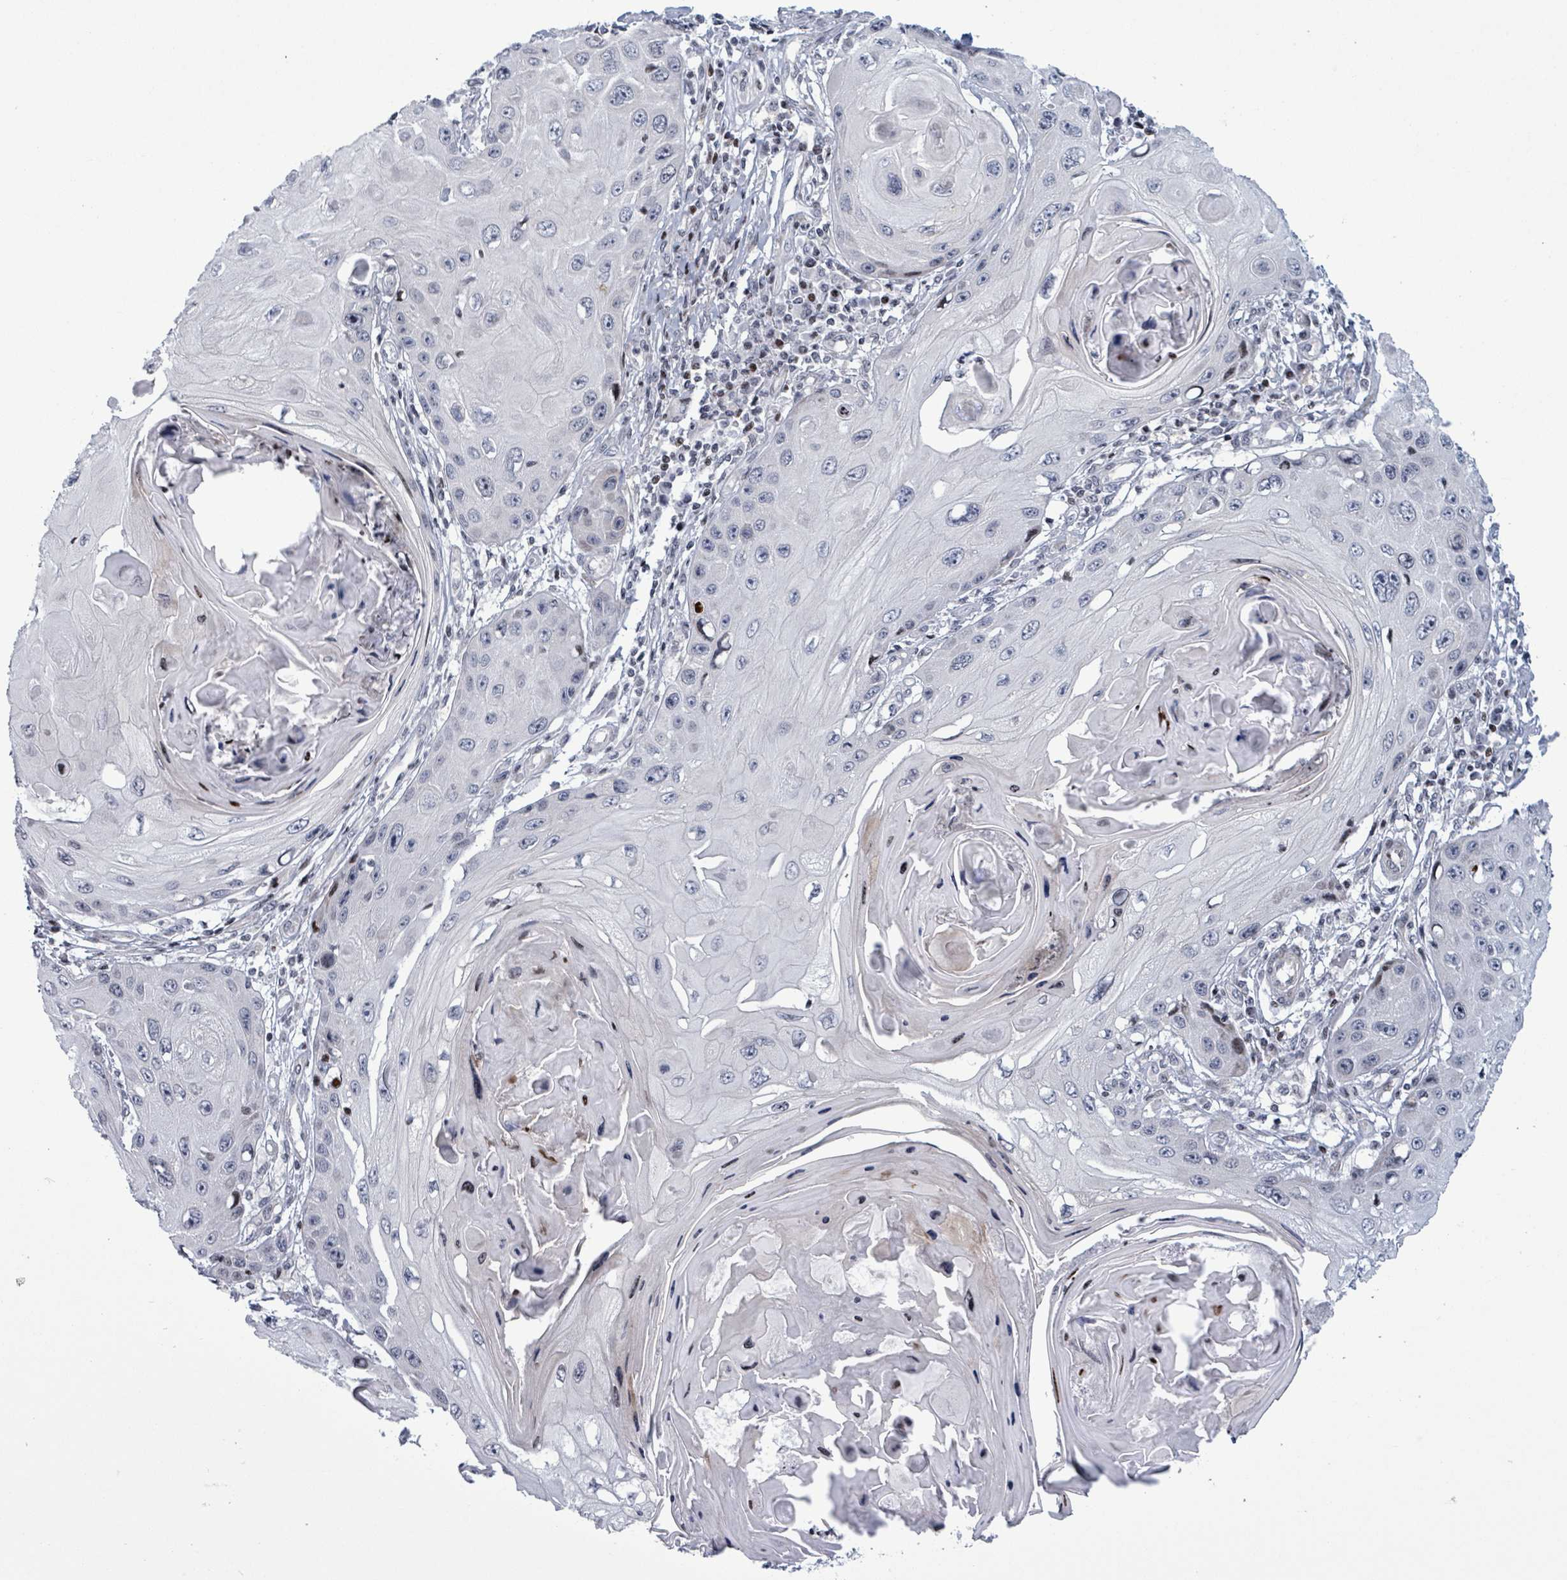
{"staining": {"intensity": "negative", "quantity": "none", "location": "none"}, "tissue": "skin cancer", "cell_type": "Tumor cells", "image_type": "cancer", "snomed": [{"axis": "morphology", "description": "Squamous cell carcinoma, NOS"}, {"axis": "topography", "description": "Skin"}, {"axis": "topography", "description": "Vulva"}], "caption": "Immunohistochemical staining of human skin cancer demonstrates no significant staining in tumor cells. (DAB IHC with hematoxylin counter stain).", "gene": "FNDC4", "patient": {"sex": "female", "age": 44}}